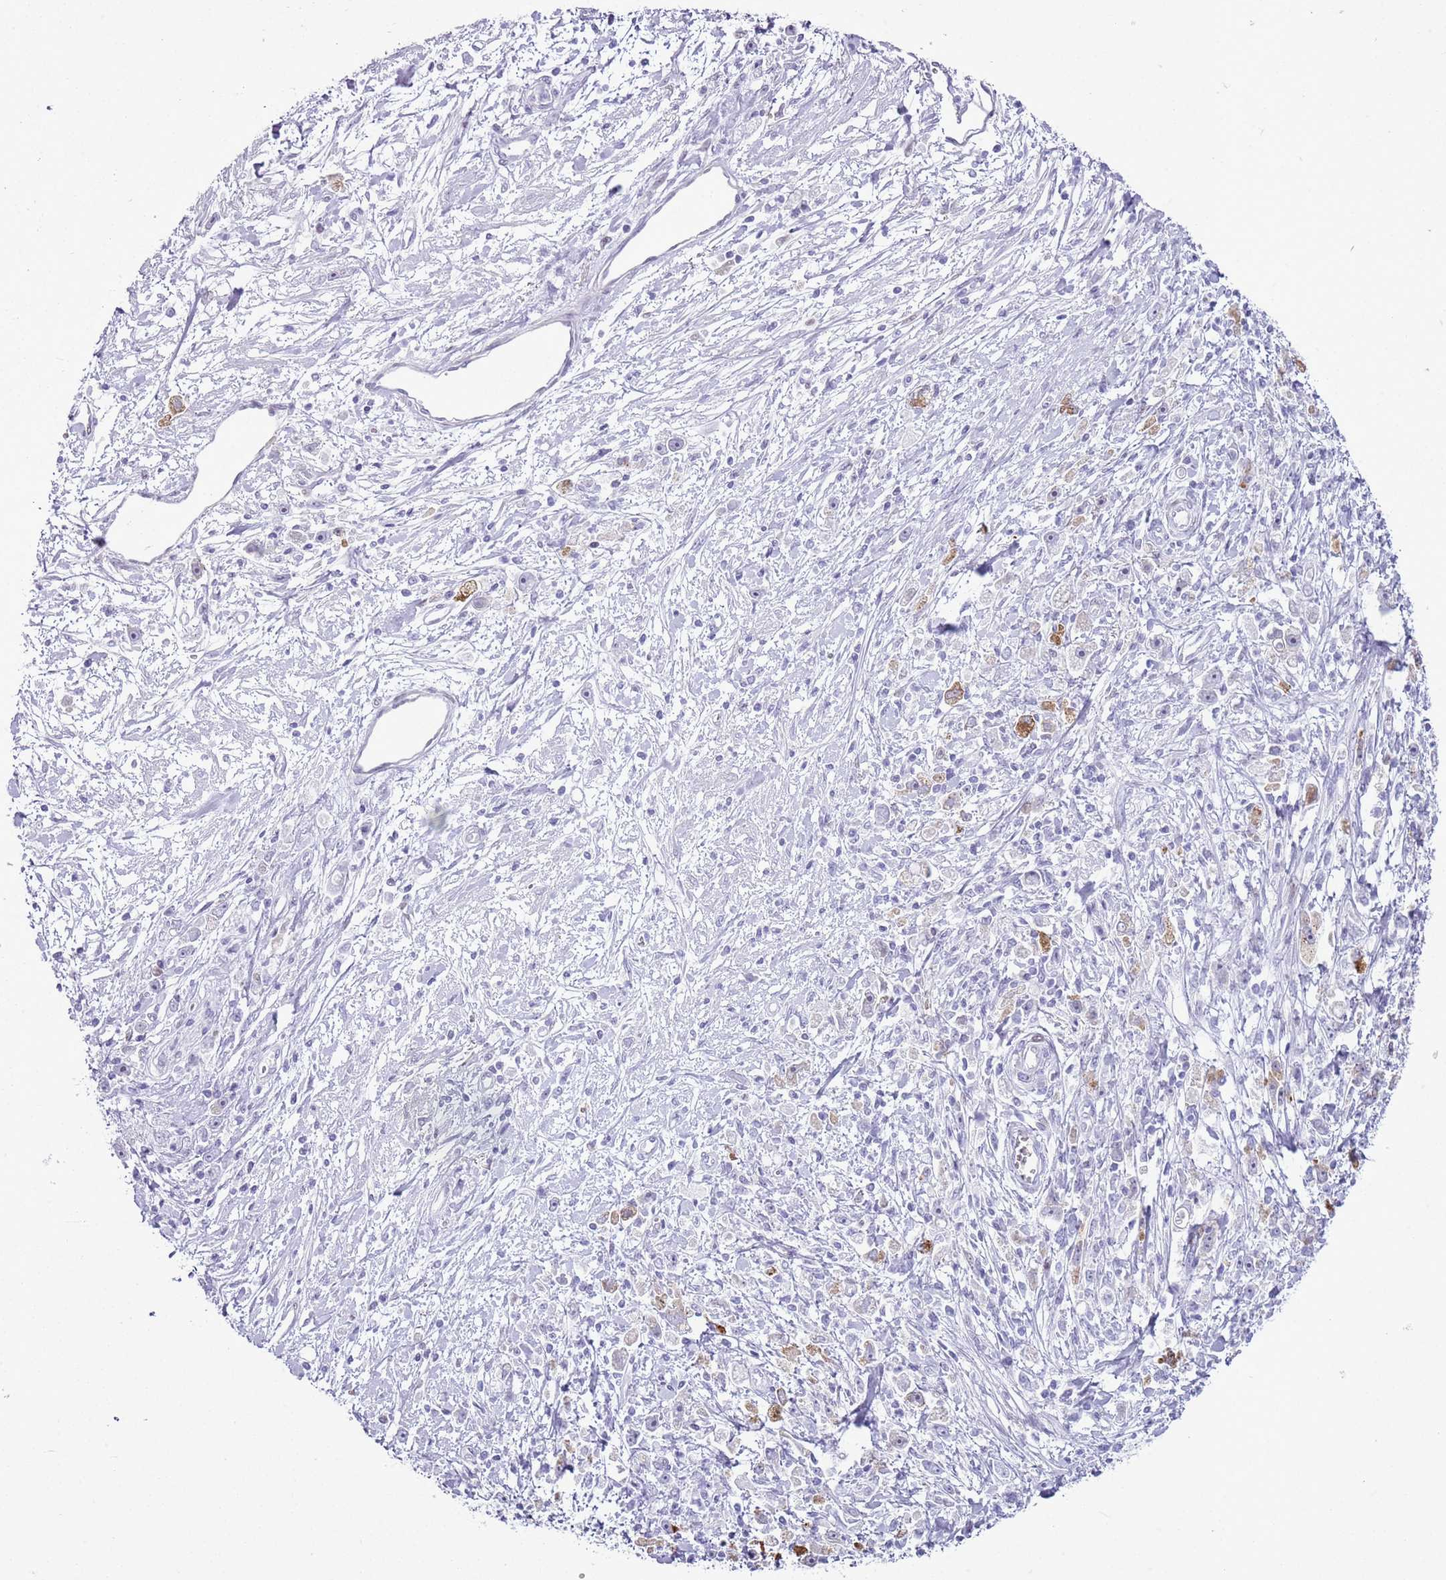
{"staining": {"intensity": "negative", "quantity": "none", "location": "none"}, "tissue": "stomach cancer", "cell_type": "Tumor cells", "image_type": "cancer", "snomed": [{"axis": "morphology", "description": "Adenocarcinoma, NOS"}, {"axis": "topography", "description": "Stomach"}], "caption": "Protein analysis of stomach adenocarcinoma exhibits no significant positivity in tumor cells. (DAB (3,3'-diaminobenzidine) IHC visualized using brightfield microscopy, high magnification).", "gene": "ASIP", "patient": {"sex": "female", "age": 59}}